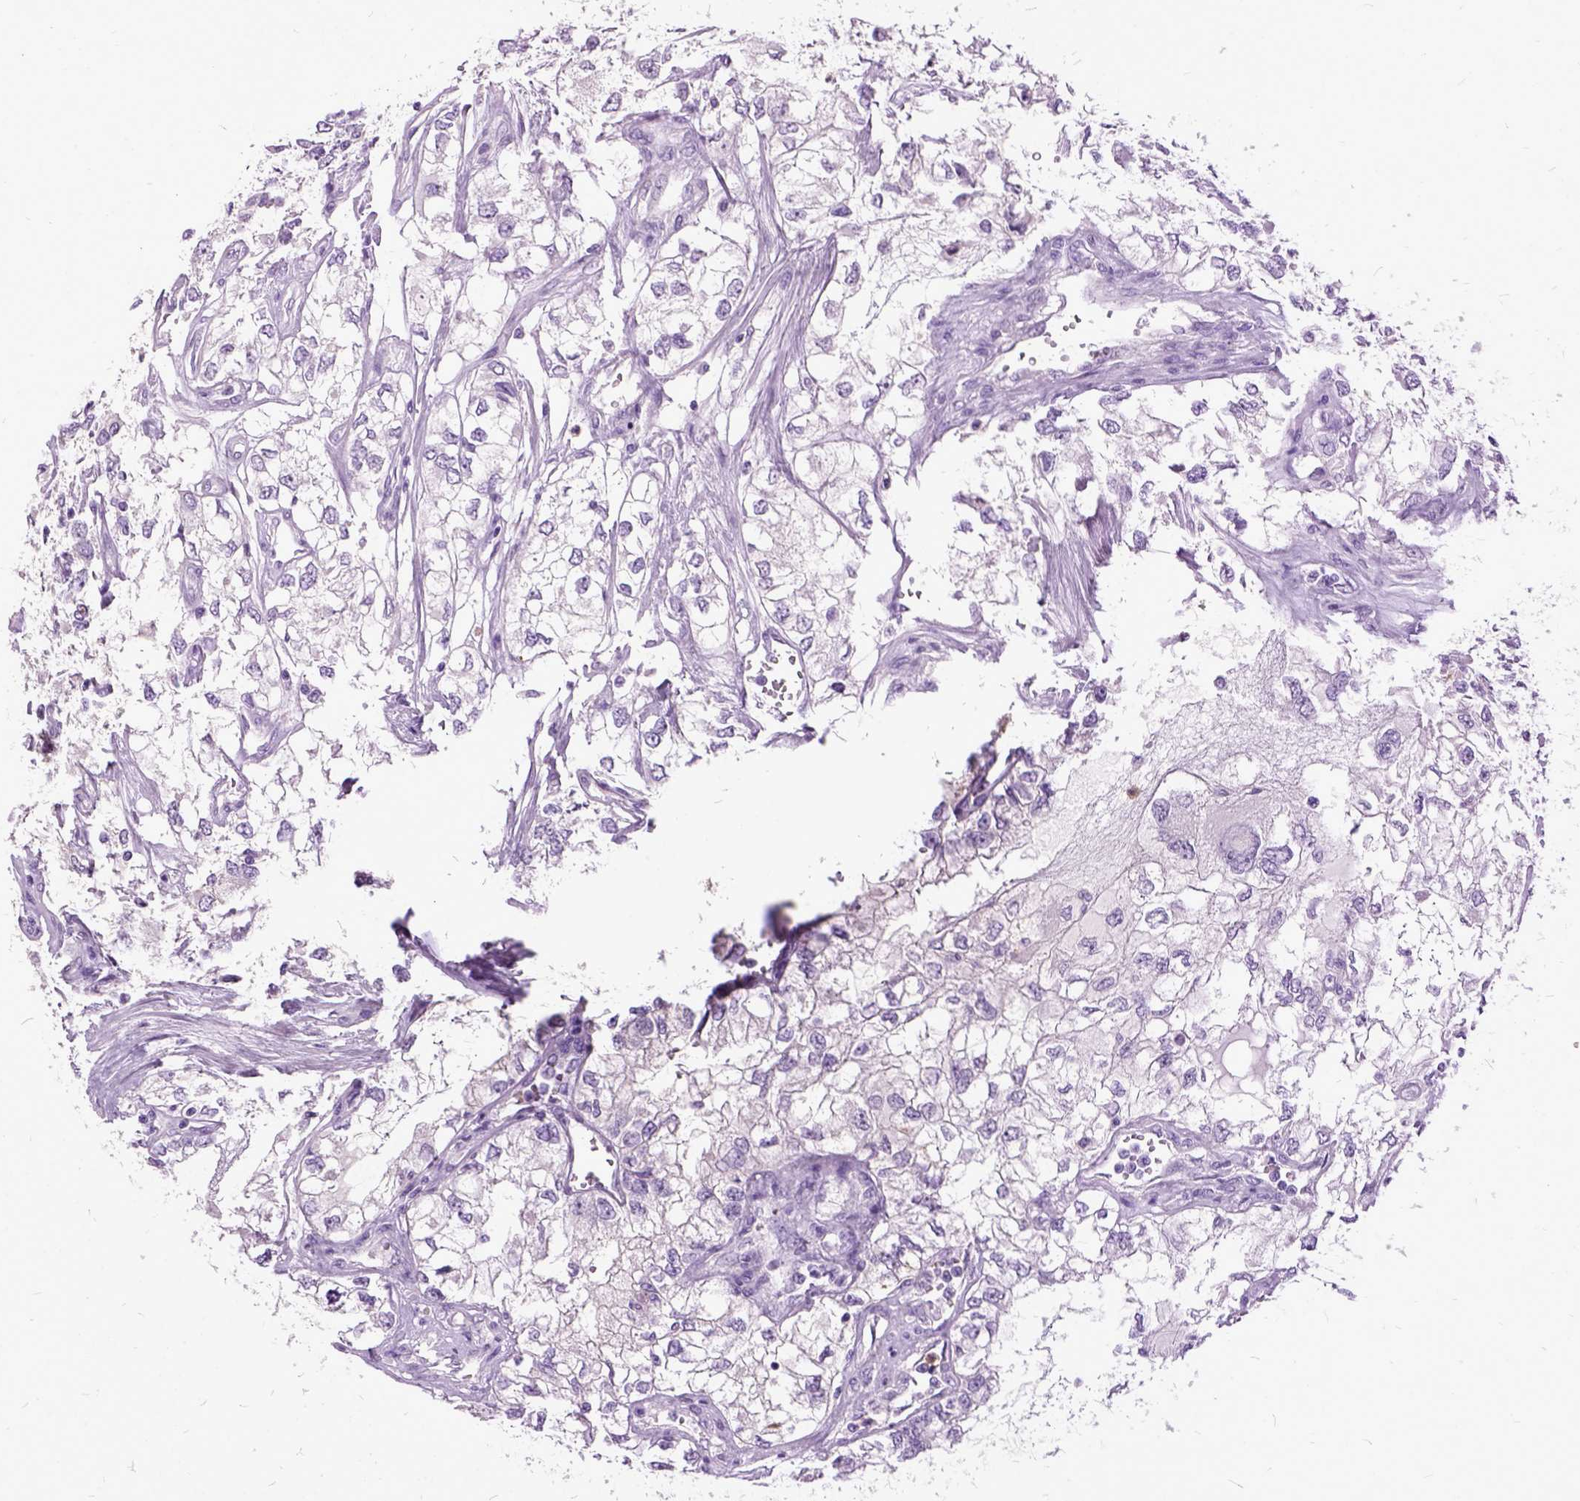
{"staining": {"intensity": "negative", "quantity": "none", "location": "none"}, "tissue": "renal cancer", "cell_type": "Tumor cells", "image_type": "cancer", "snomed": [{"axis": "morphology", "description": "Adenocarcinoma, NOS"}, {"axis": "topography", "description": "Kidney"}], "caption": "The immunohistochemistry micrograph has no significant positivity in tumor cells of renal cancer tissue. (DAB (3,3'-diaminobenzidine) IHC visualized using brightfield microscopy, high magnification).", "gene": "MME", "patient": {"sex": "female", "age": 59}}